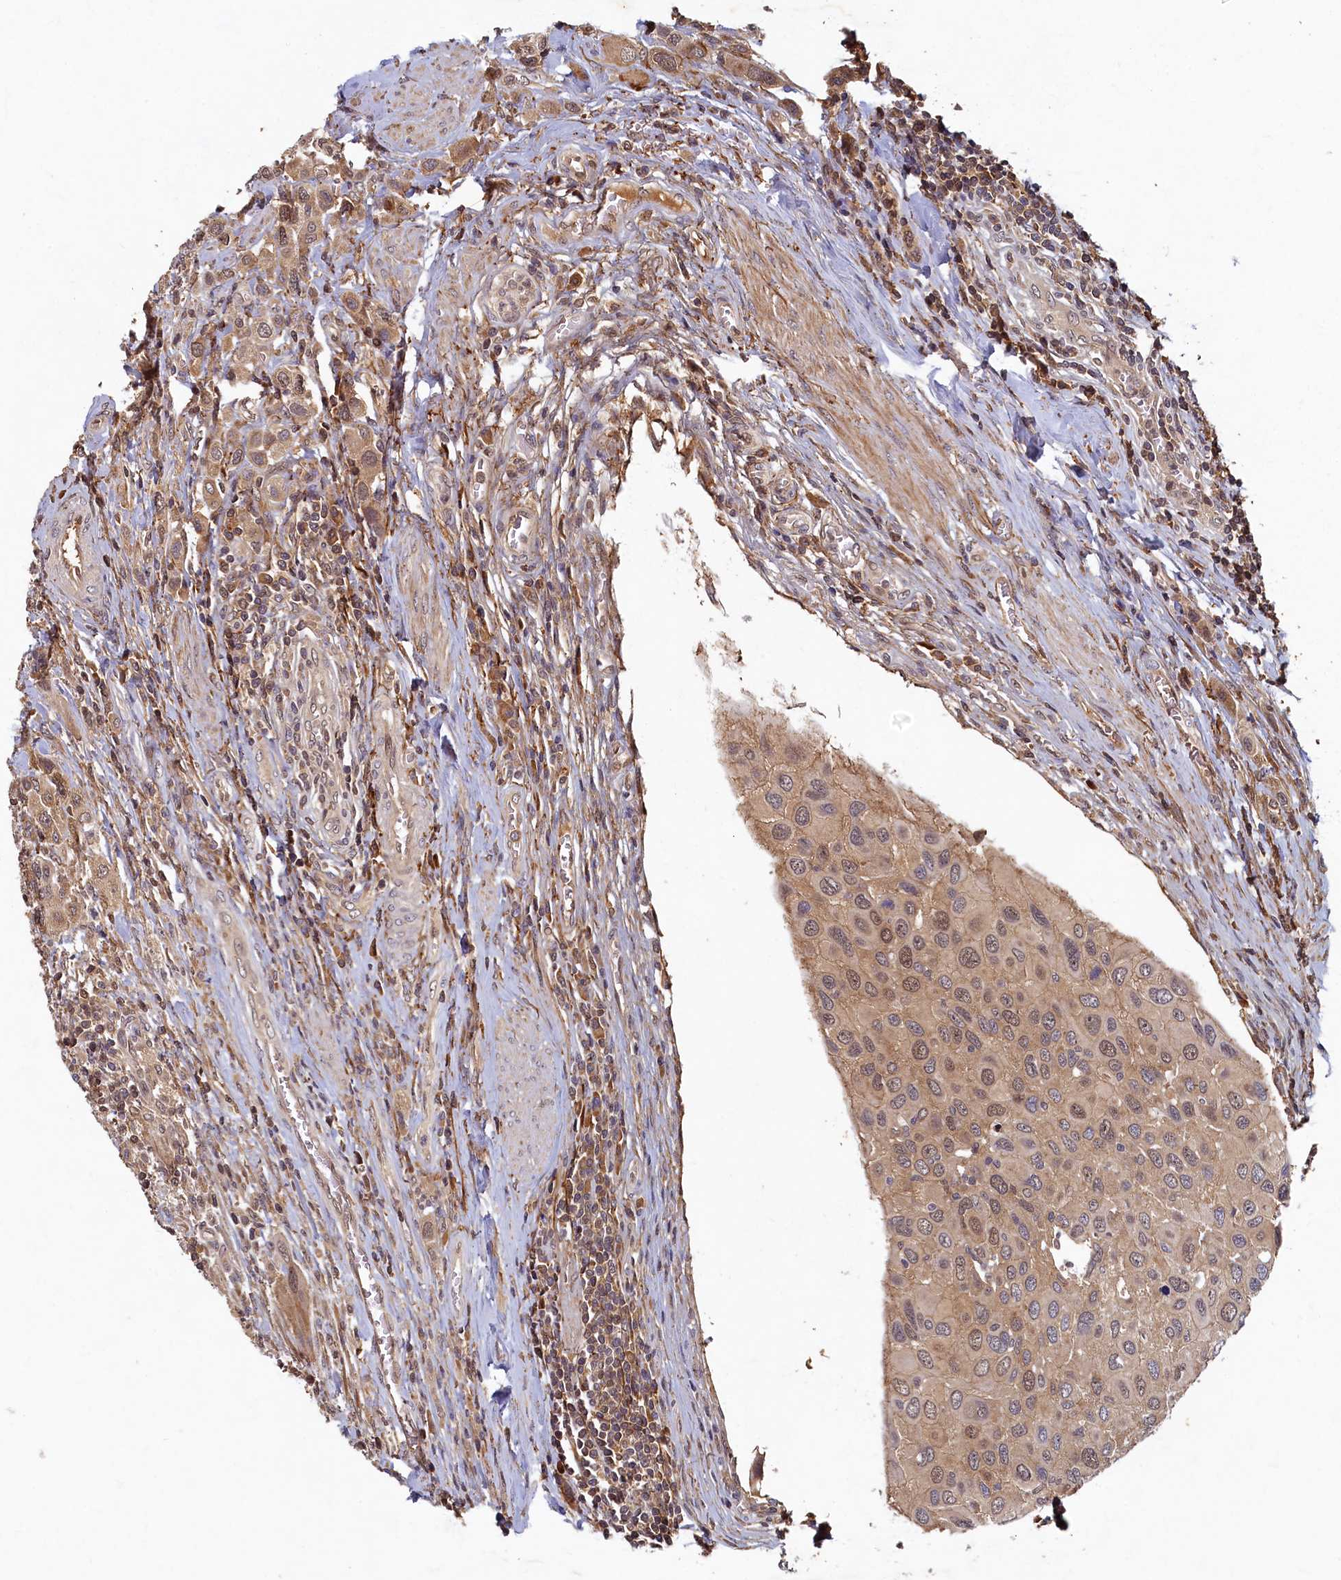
{"staining": {"intensity": "moderate", "quantity": "<25%", "location": "cytoplasmic/membranous,nuclear"}, "tissue": "urothelial cancer", "cell_type": "Tumor cells", "image_type": "cancer", "snomed": [{"axis": "morphology", "description": "Urothelial carcinoma, High grade"}, {"axis": "topography", "description": "Urinary bladder"}], "caption": "Urothelial carcinoma (high-grade) tissue exhibits moderate cytoplasmic/membranous and nuclear expression in about <25% of tumor cells, visualized by immunohistochemistry.", "gene": "LCMT2", "patient": {"sex": "male", "age": 50}}